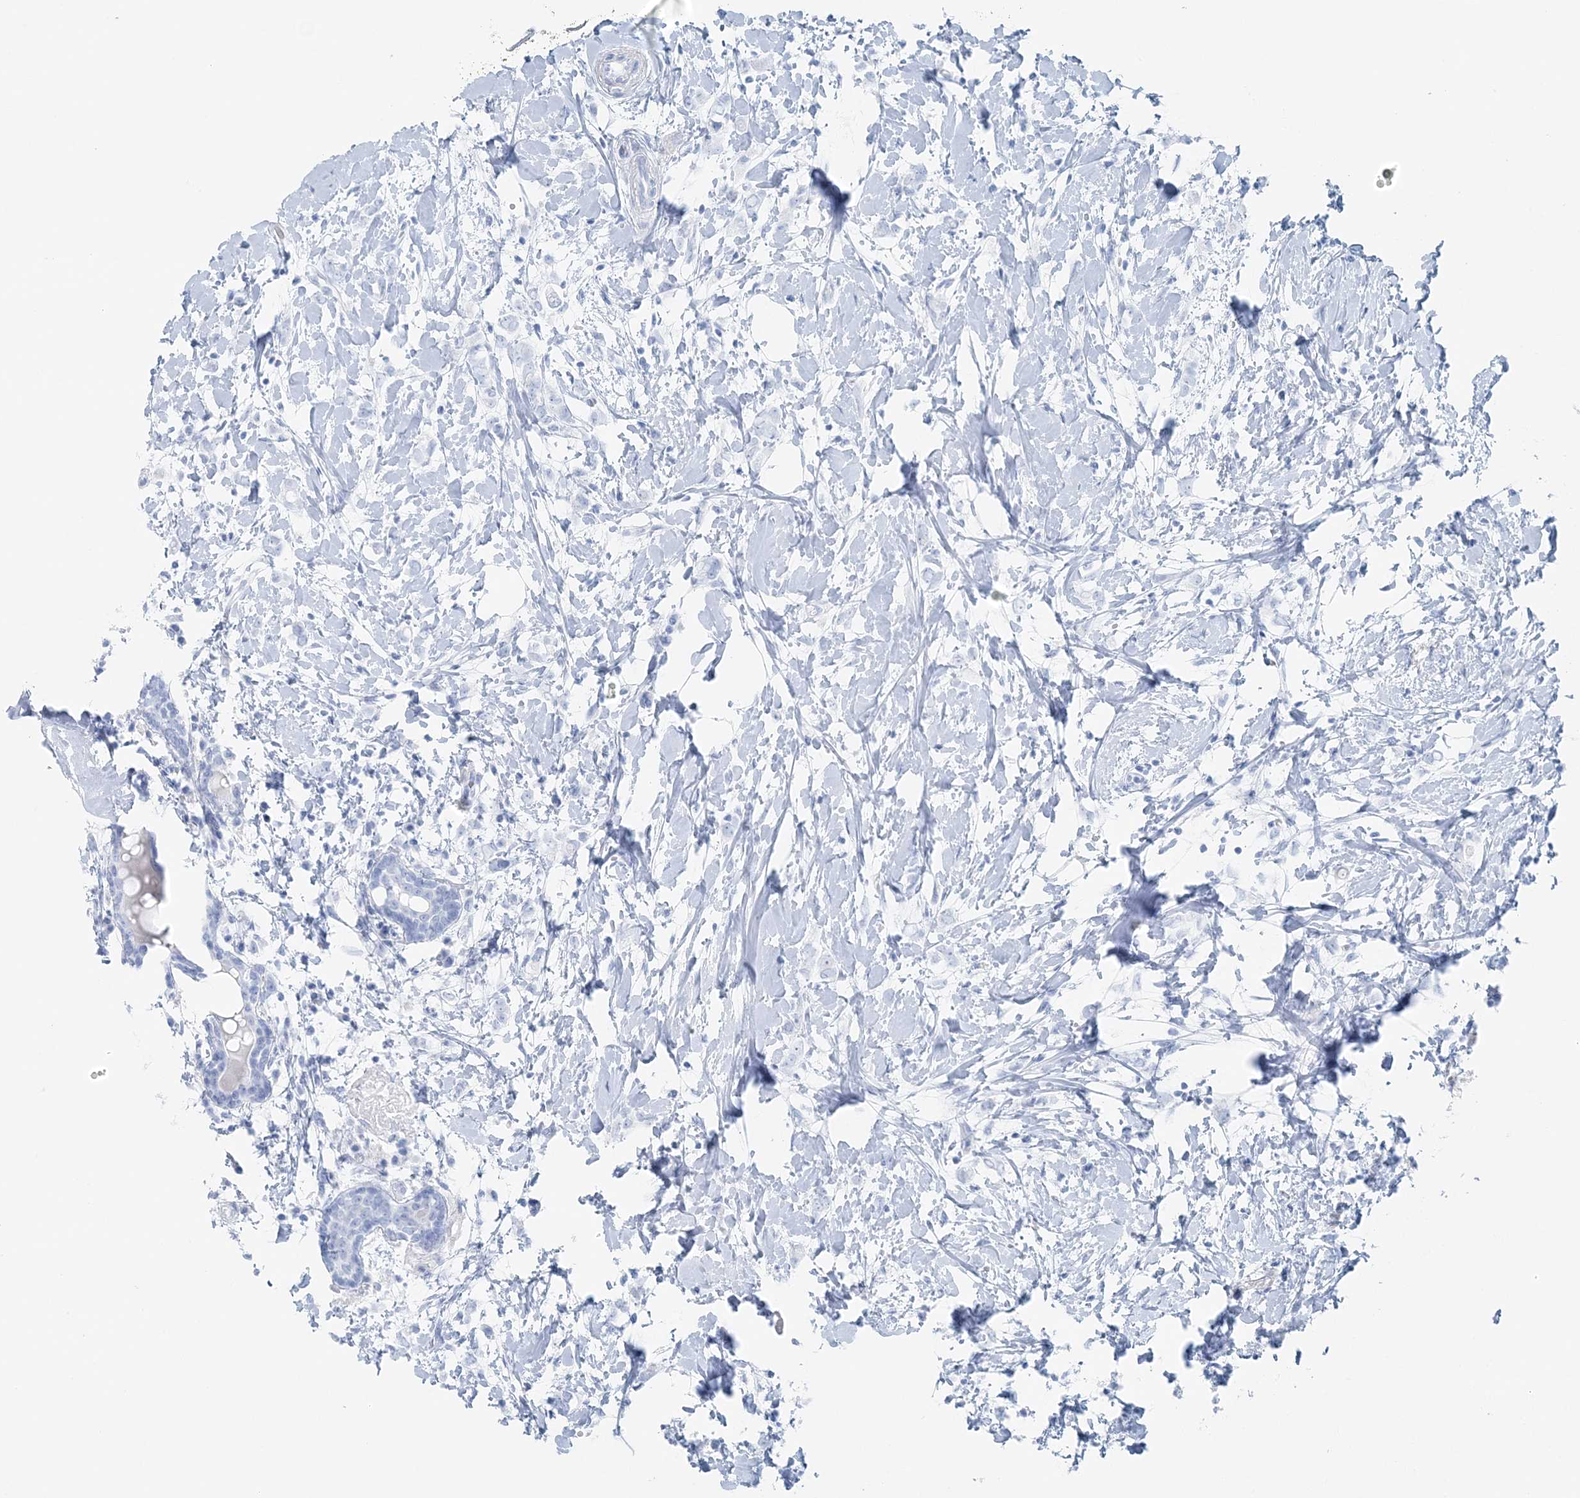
{"staining": {"intensity": "negative", "quantity": "none", "location": "none"}, "tissue": "breast cancer", "cell_type": "Tumor cells", "image_type": "cancer", "snomed": [{"axis": "morphology", "description": "Normal tissue, NOS"}, {"axis": "morphology", "description": "Lobular carcinoma"}, {"axis": "topography", "description": "Breast"}], "caption": "High power microscopy histopathology image of an IHC photomicrograph of breast cancer, revealing no significant staining in tumor cells.", "gene": "ATP11A", "patient": {"sex": "female", "age": 47}}